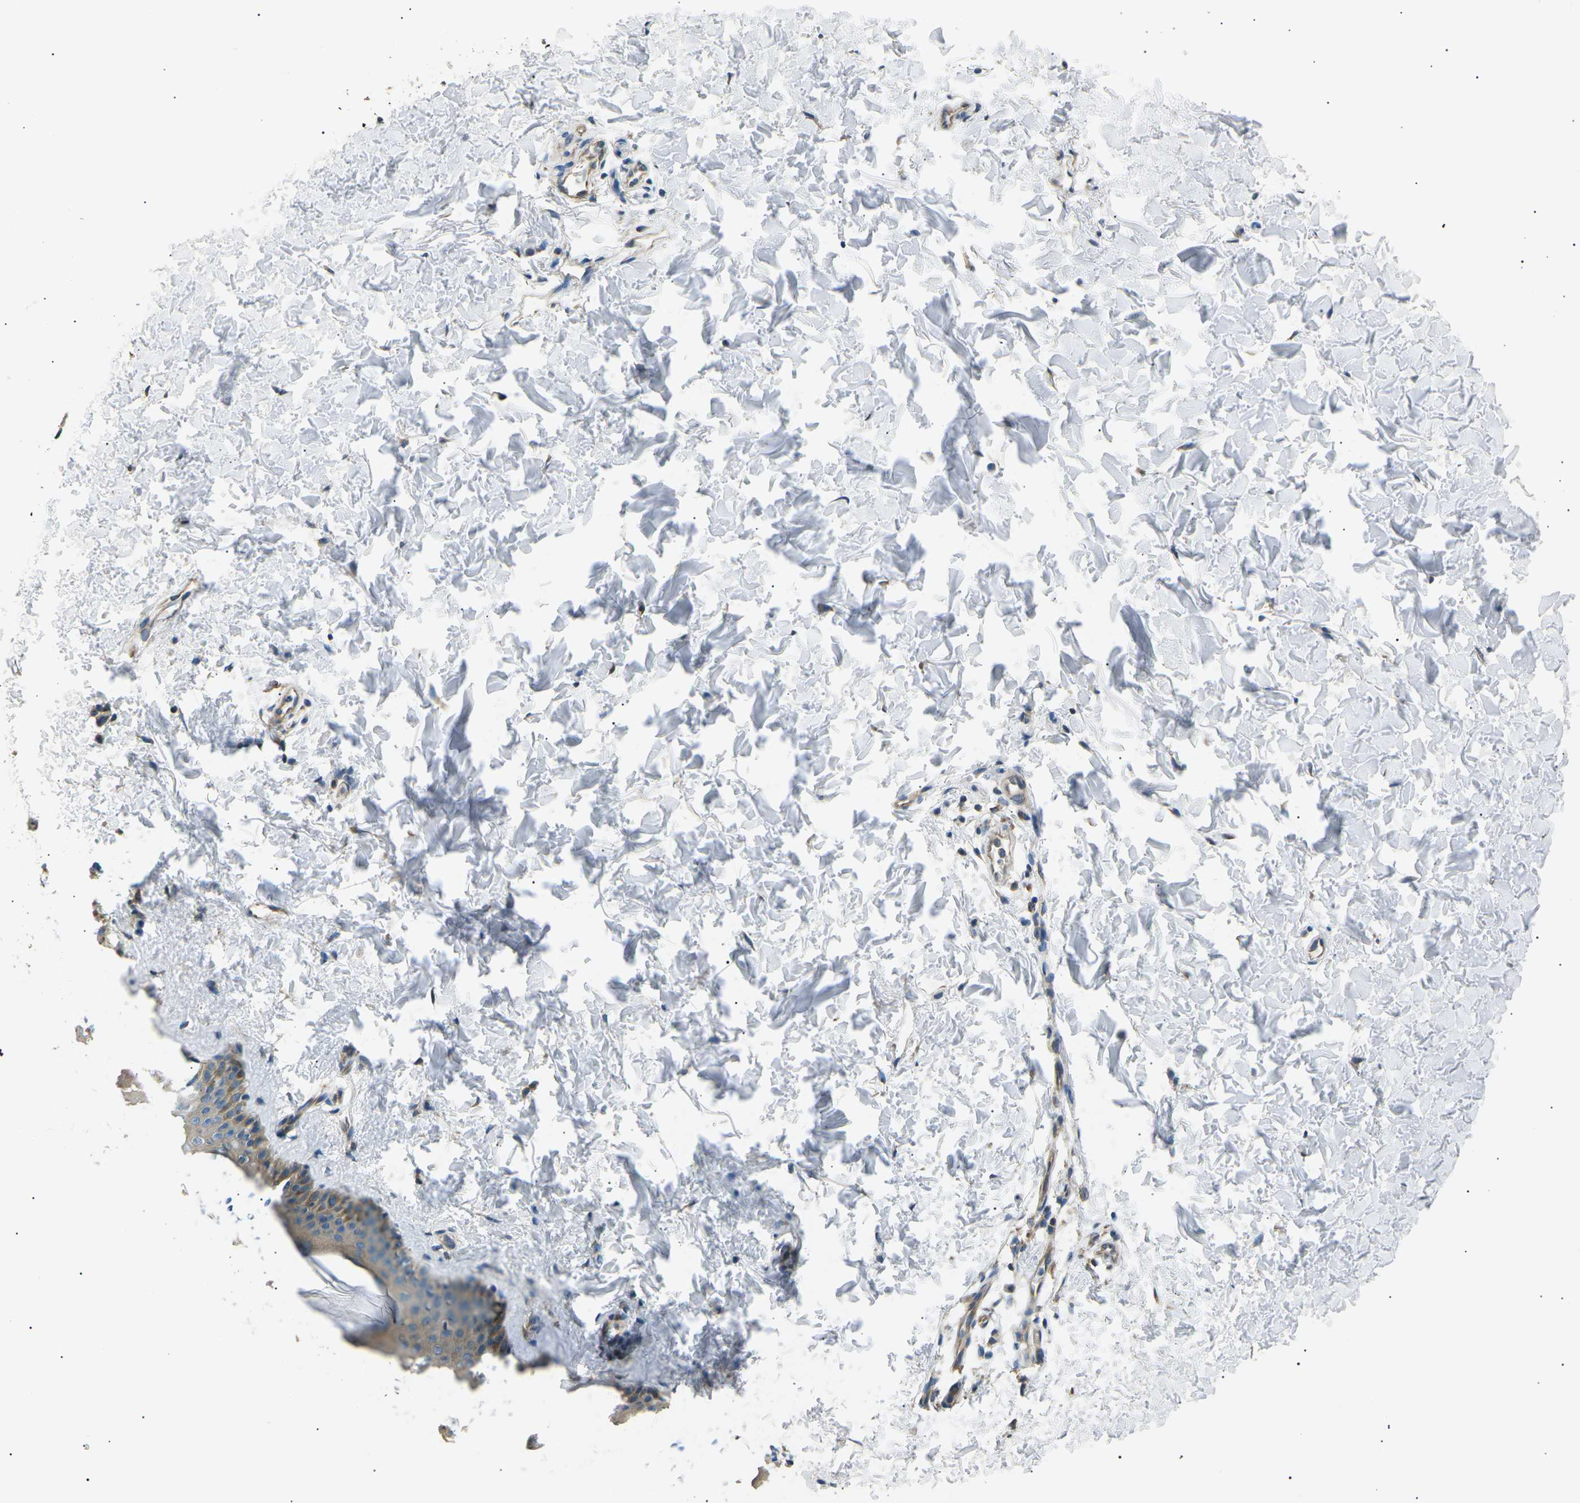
{"staining": {"intensity": "negative", "quantity": "none", "location": "none"}, "tissue": "skin", "cell_type": "Fibroblasts", "image_type": "normal", "snomed": [{"axis": "morphology", "description": "Normal tissue, NOS"}, {"axis": "topography", "description": "Skin"}], "caption": "This is a histopathology image of immunohistochemistry (IHC) staining of unremarkable skin, which shows no positivity in fibroblasts.", "gene": "SLK", "patient": {"sex": "female", "age": 41}}